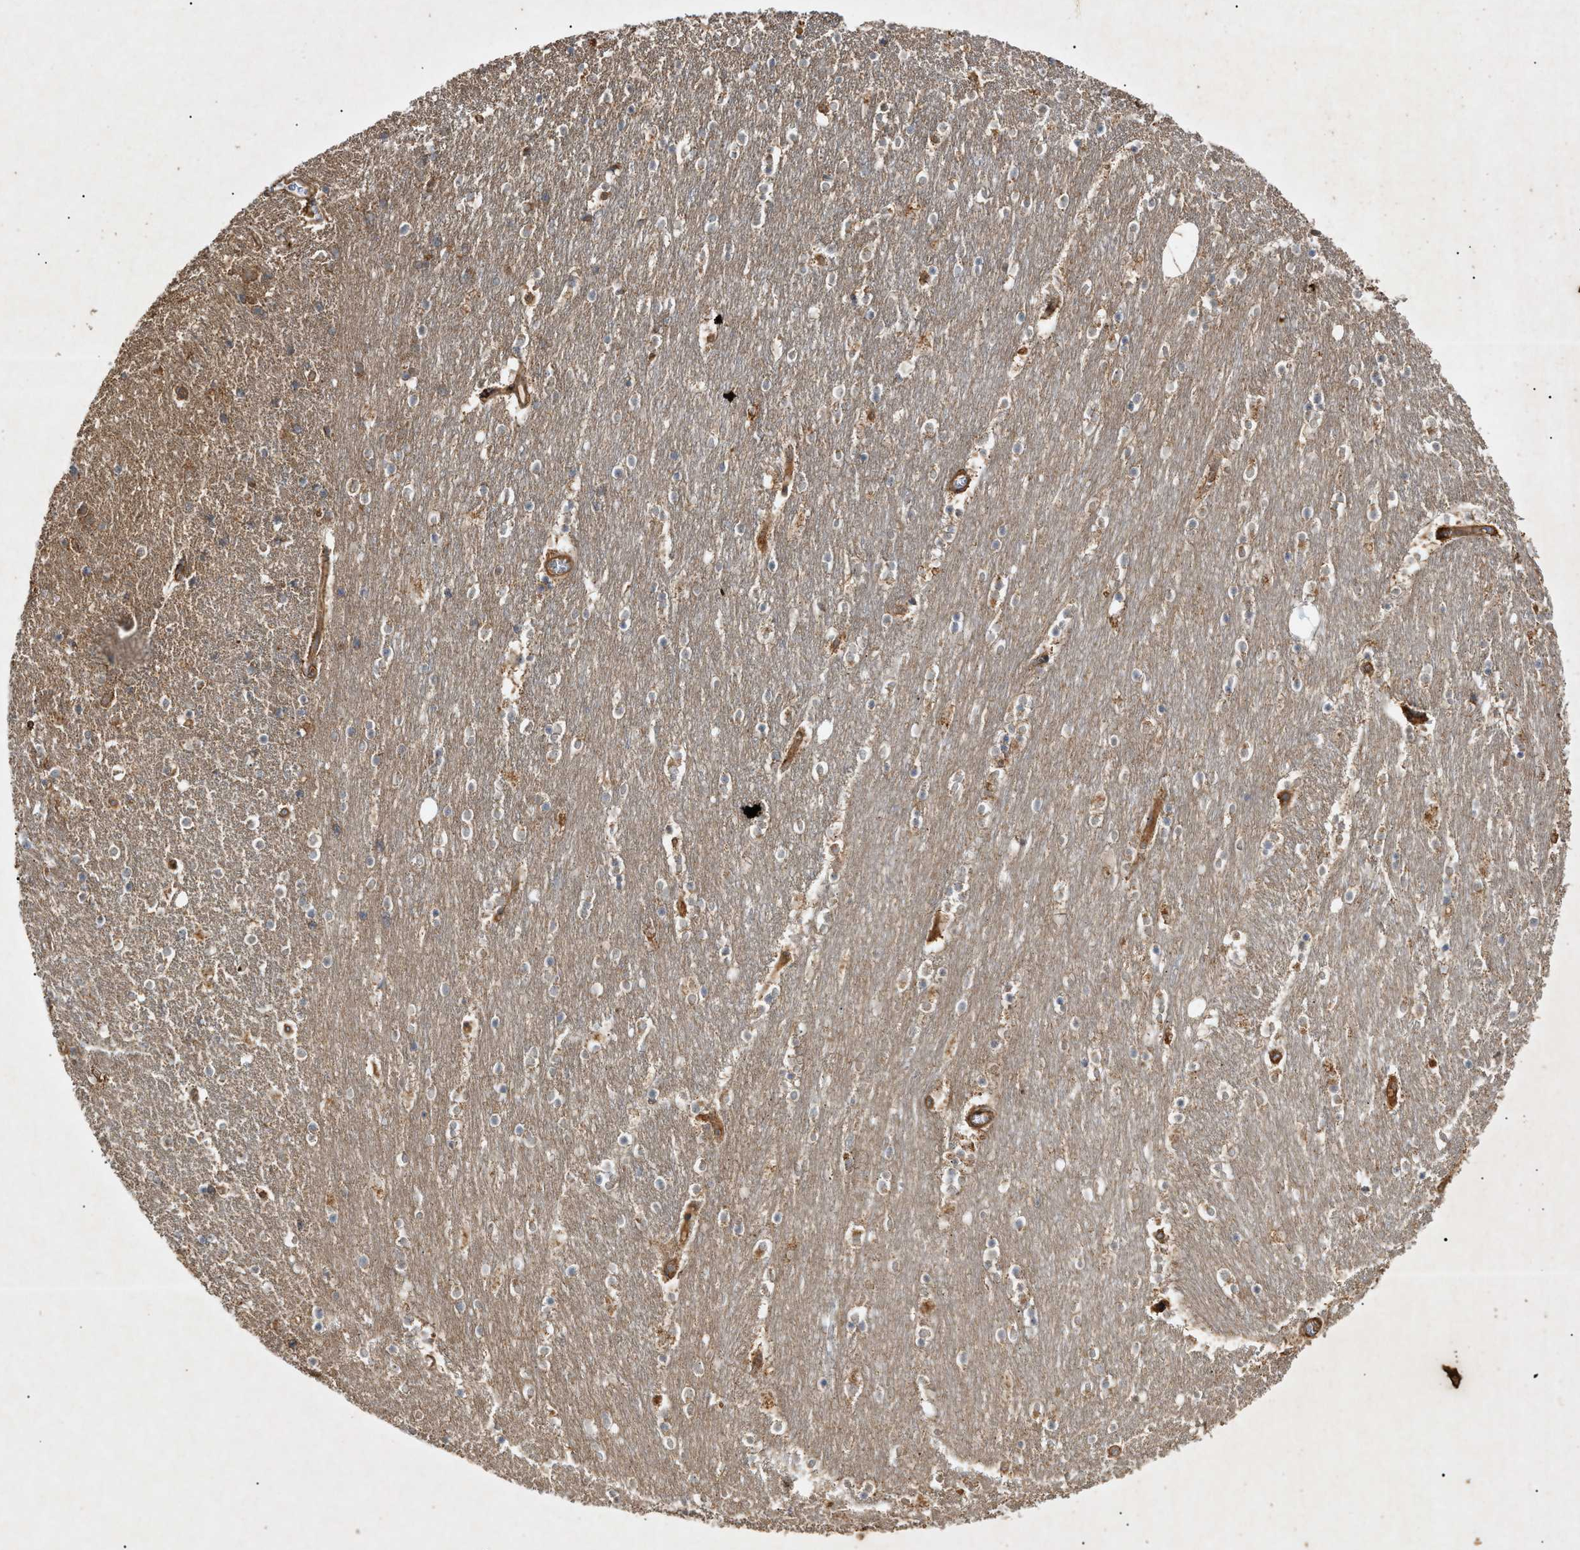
{"staining": {"intensity": "moderate", "quantity": "25%-75%", "location": "cytoplasmic/membranous"}, "tissue": "caudate", "cell_type": "Glial cells", "image_type": "normal", "snomed": [{"axis": "morphology", "description": "Normal tissue, NOS"}, {"axis": "topography", "description": "Lateral ventricle wall"}], "caption": "Protein expression analysis of normal caudate exhibits moderate cytoplasmic/membranous staining in approximately 25%-75% of glial cells. Using DAB (brown) and hematoxylin (blue) stains, captured at high magnification using brightfield microscopy.", "gene": "MTCH1", "patient": {"sex": "female", "age": 54}}